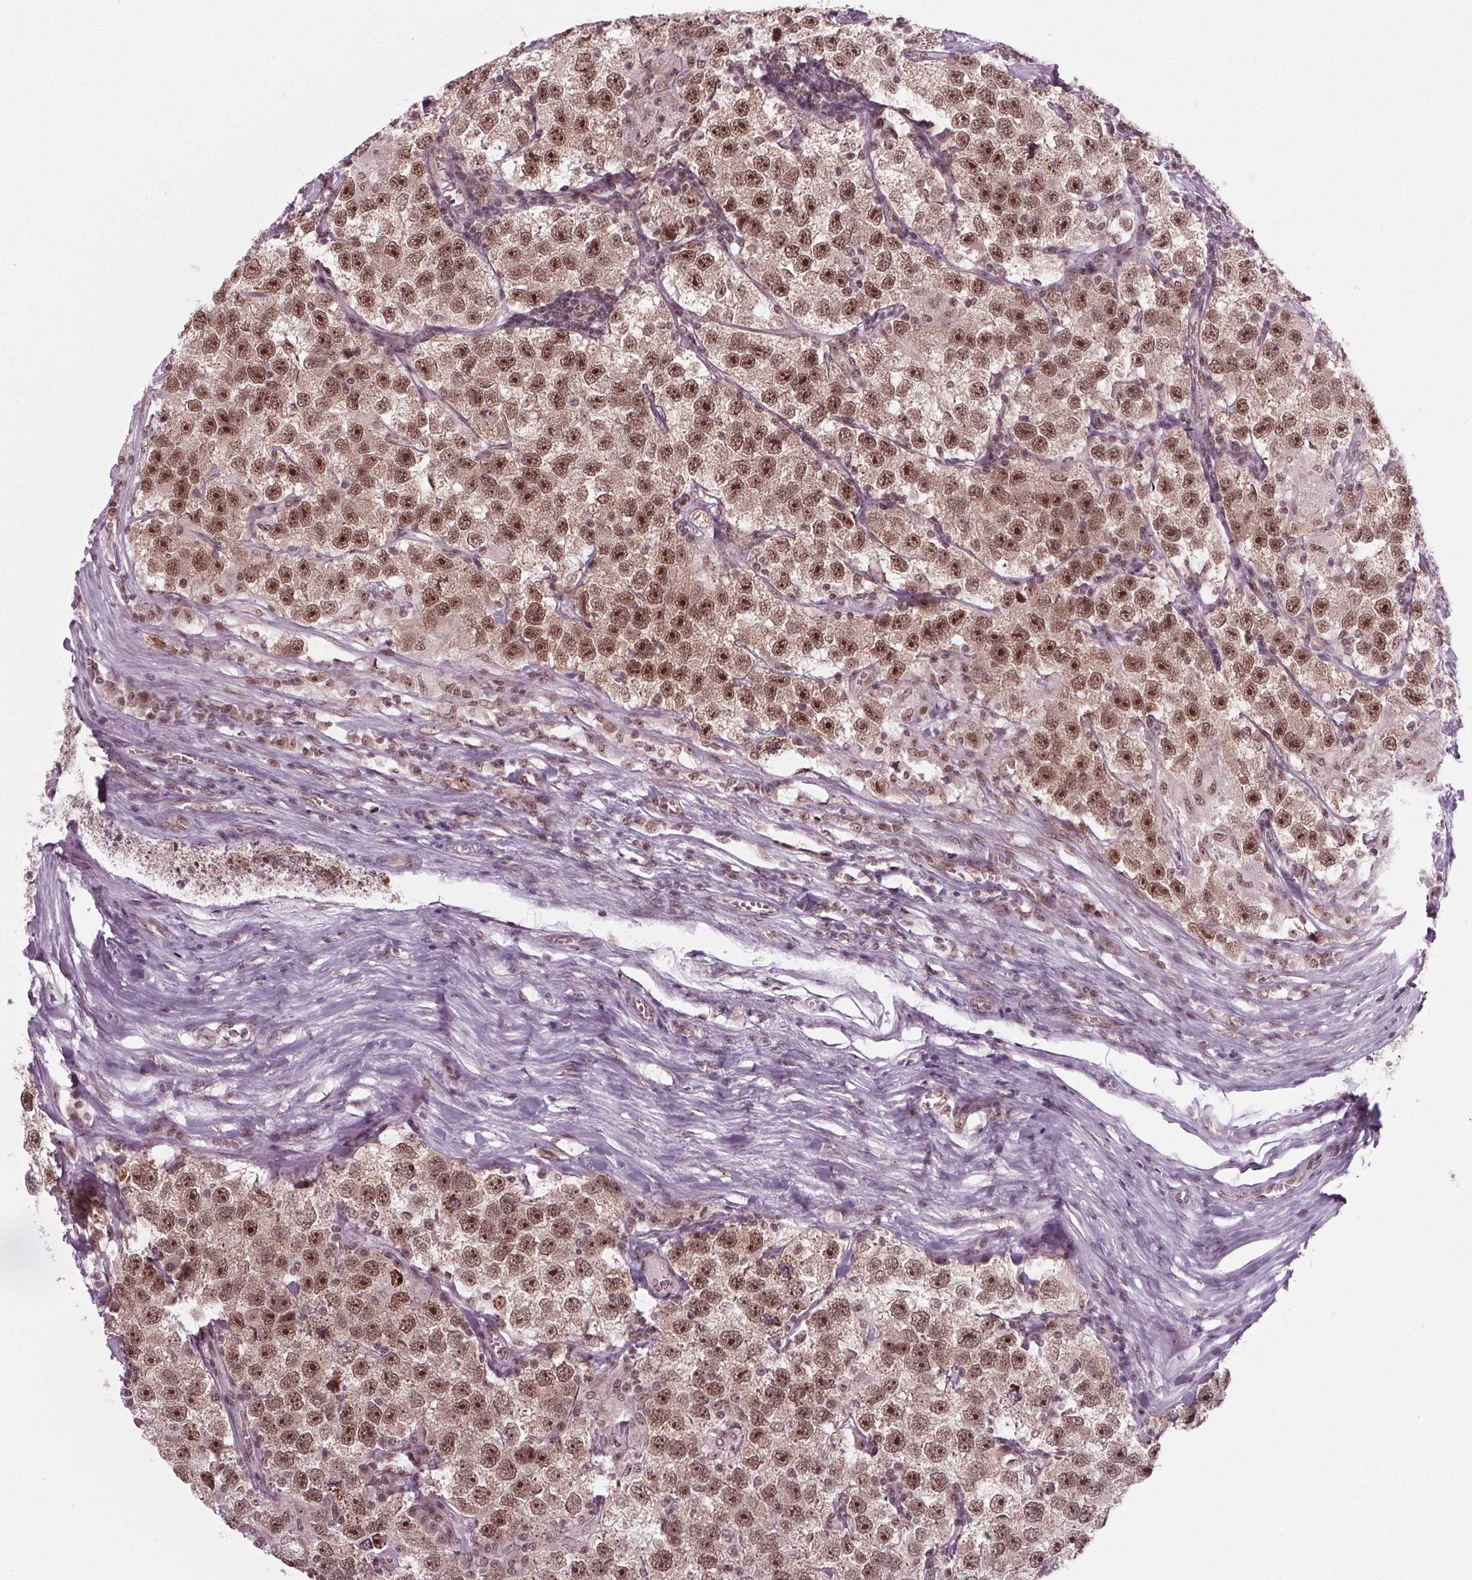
{"staining": {"intensity": "moderate", "quantity": ">75%", "location": "nuclear"}, "tissue": "testis cancer", "cell_type": "Tumor cells", "image_type": "cancer", "snomed": [{"axis": "morphology", "description": "Seminoma, NOS"}, {"axis": "topography", "description": "Testis"}], "caption": "Approximately >75% of tumor cells in testis cancer display moderate nuclear protein positivity as visualized by brown immunohistochemical staining.", "gene": "DDX41", "patient": {"sex": "male", "age": 26}}